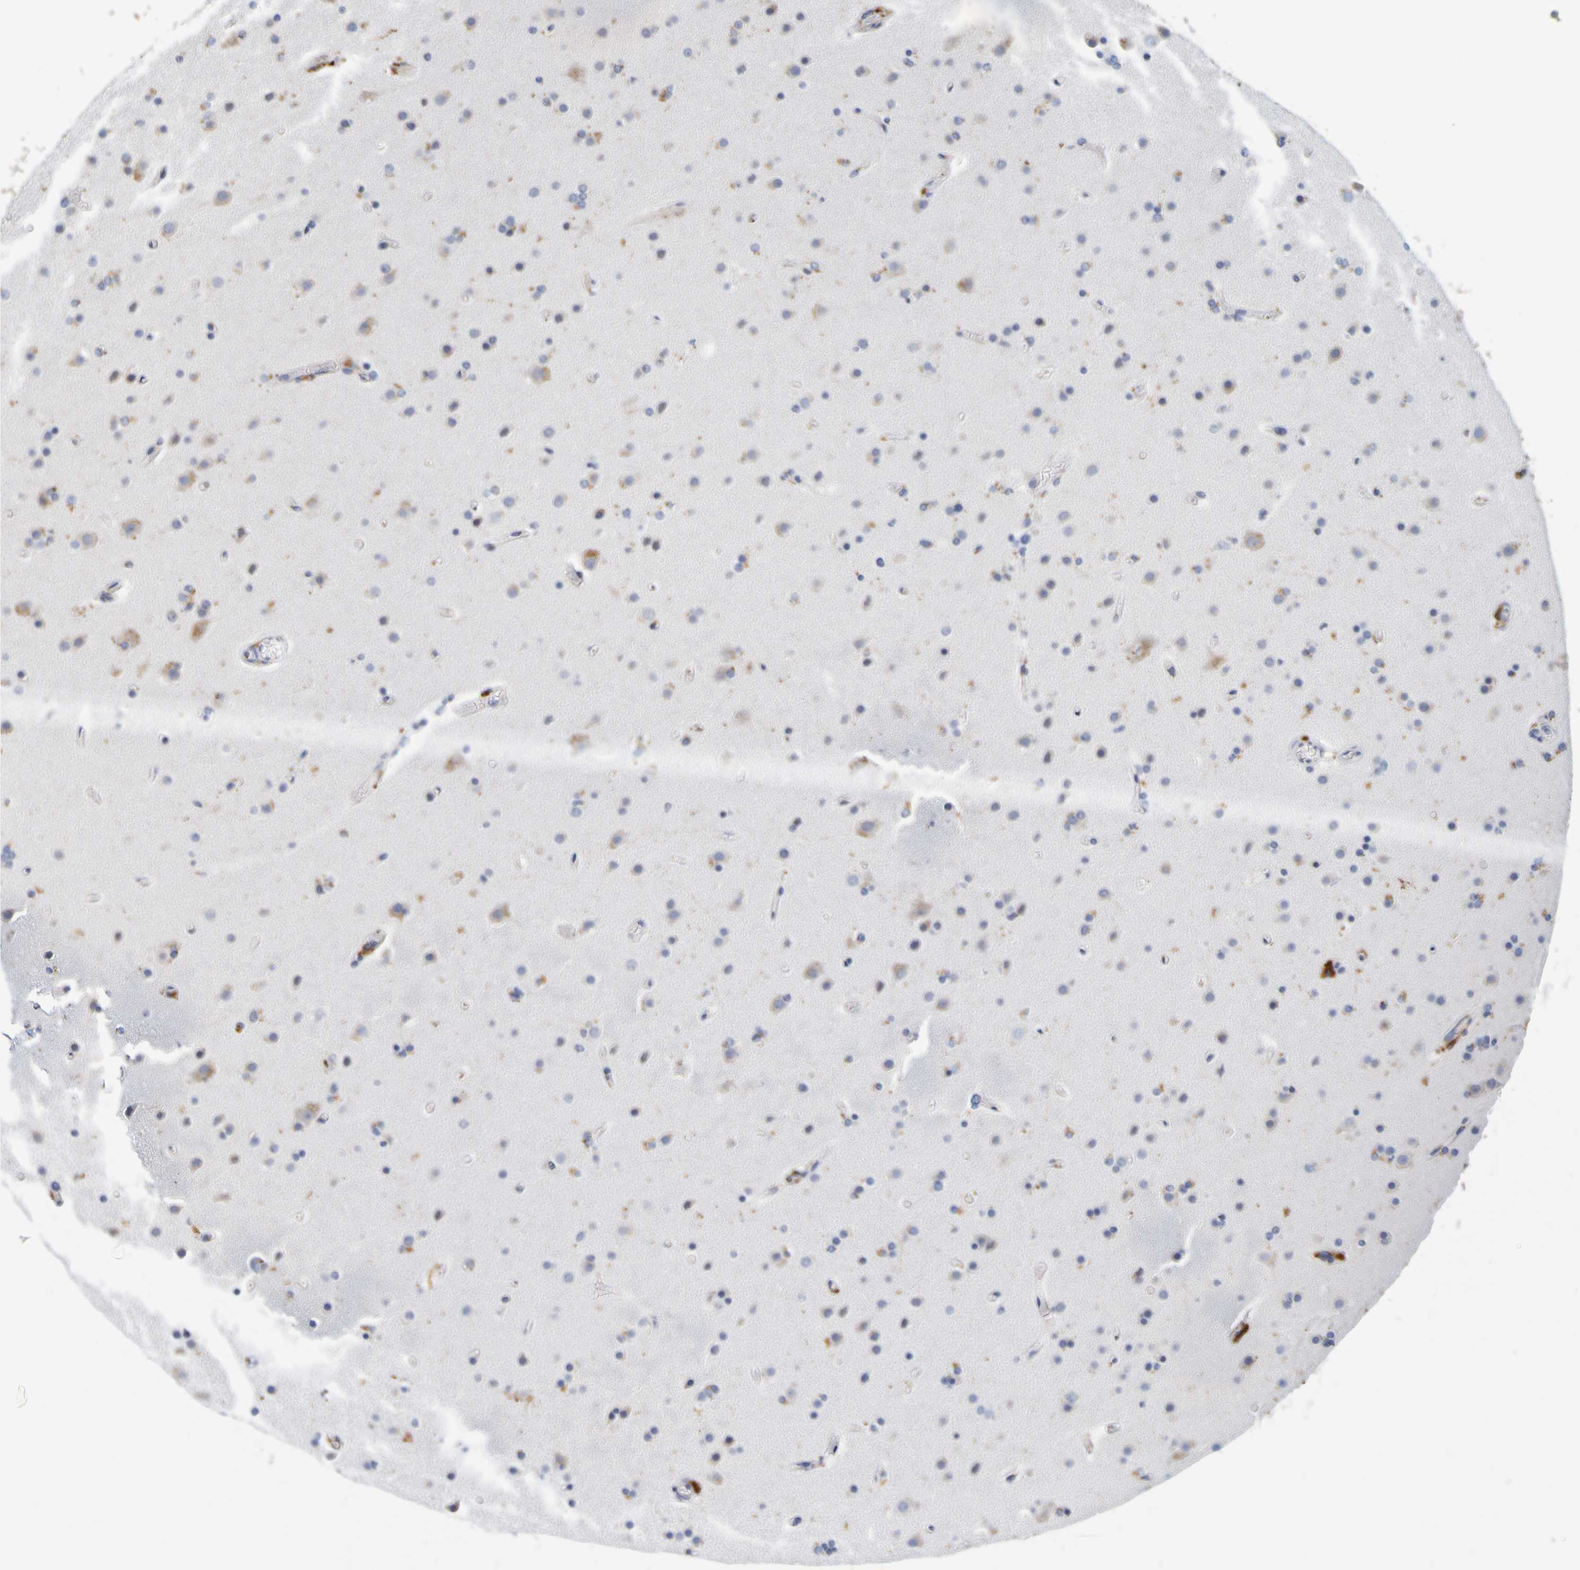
{"staining": {"intensity": "moderate", "quantity": "25%-75%", "location": "cytoplasmic/membranous"}, "tissue": "glioma", "cell_type": "Tumor cells", "image_type": "cancer", "snomed": [{"axis": "morphology", "description": "Glioma, malignant, High grade"}, {"axis": "topography", "description": "Cerebral cortex"}], "caption": "A high-resolution histopathology image shows immunohistochemistry (IHC) staining of glioma, which displays moderate cytoplasmic/membranous expression in approximately 25%-75% of tumor cells.", "gene": "TPH1", "patient": {"sex": "female", "age": 36}}